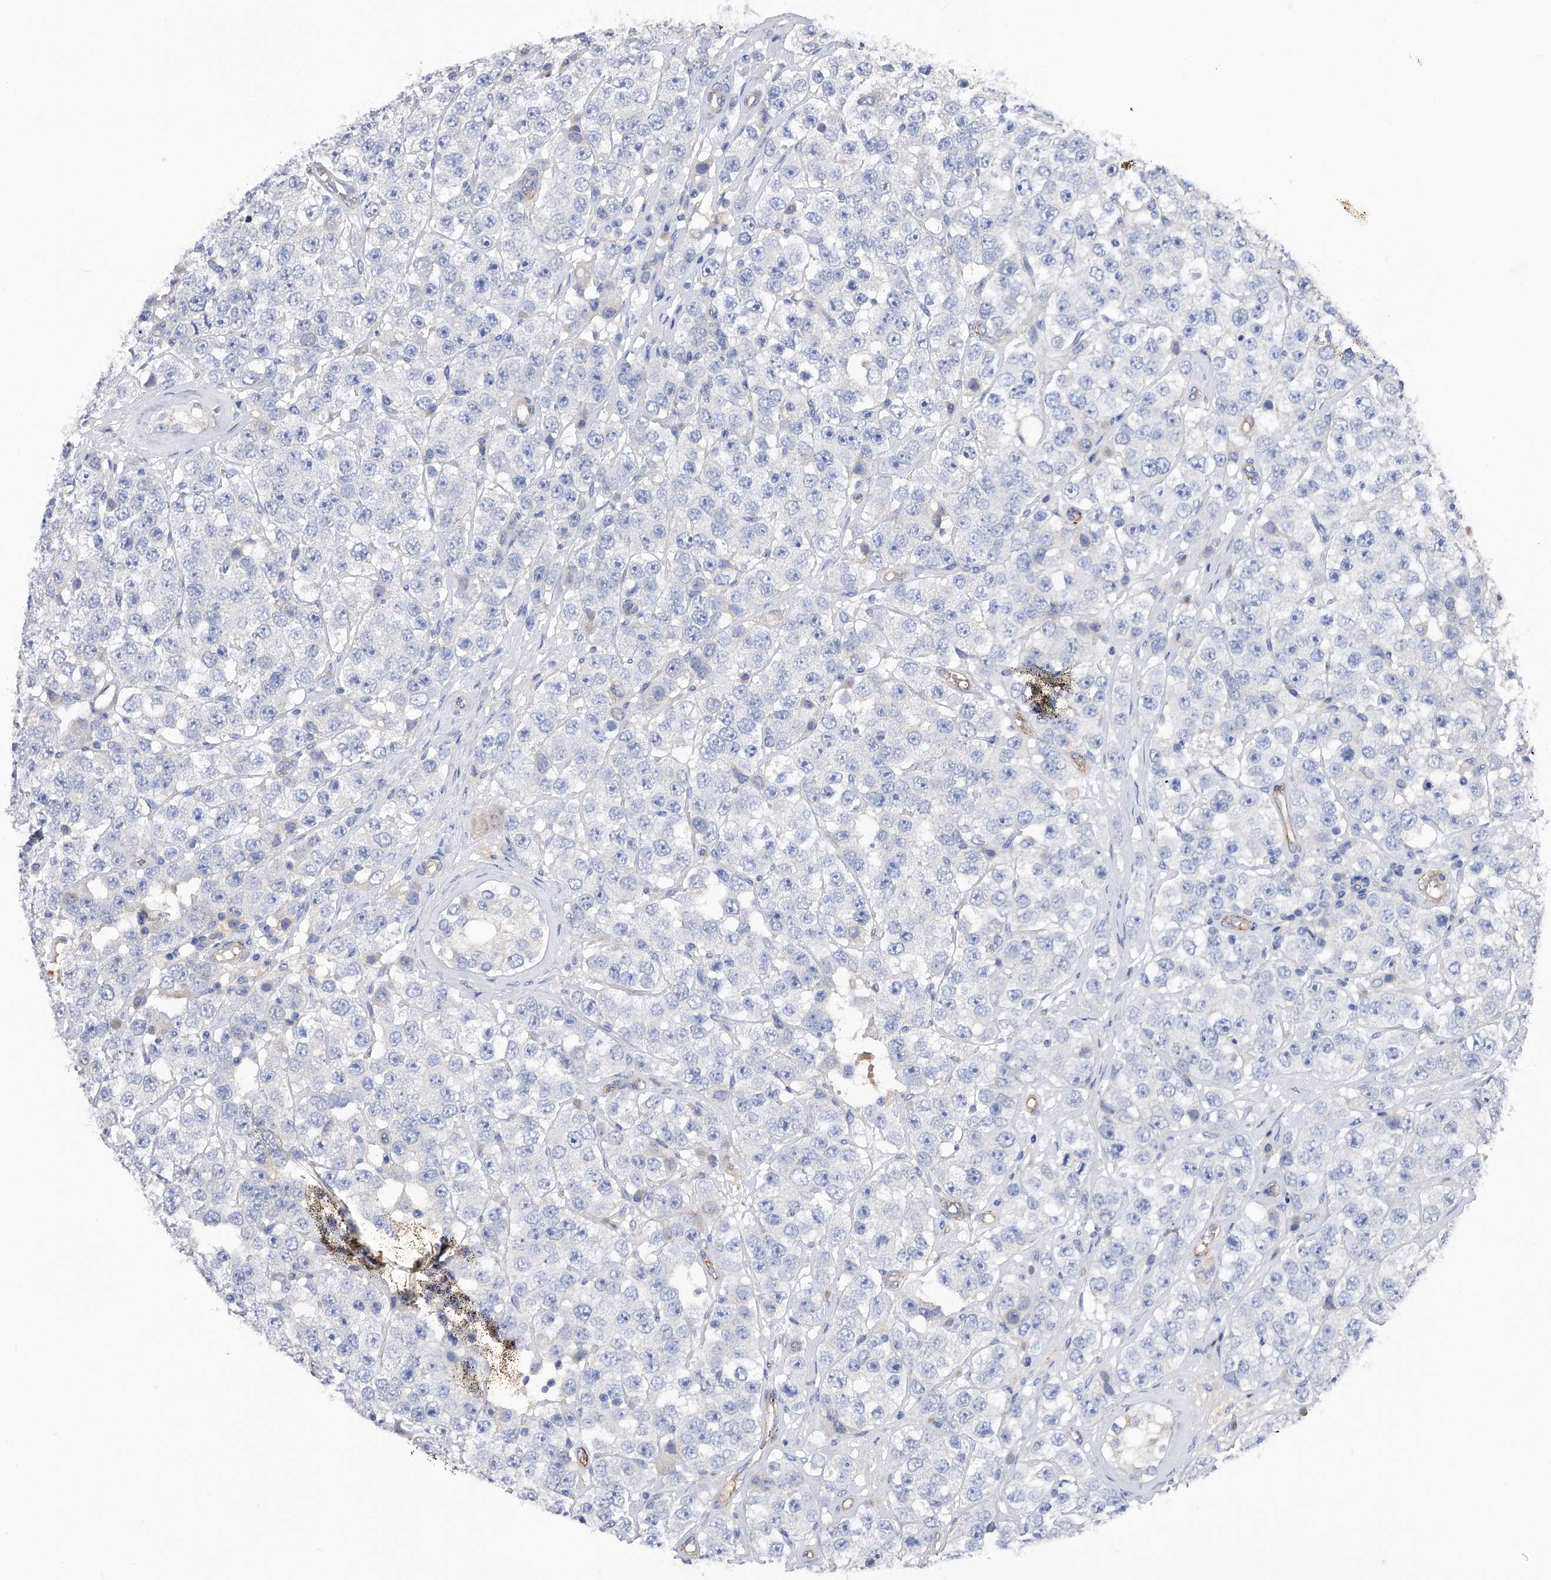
{"staining": {"intensity": "negative", "quantity": "none", "location": "none"}, "tissue": "testis cancer", "cell_type": "Tumor cells", "image_type": "cancer", "snomed": [{"axis": "morphology", "description": "Seminoma, NOS"}, {"axis": "topography", "description": "Testis"}], "caption": "A high-resolution micrograph shows IHC staining of testis cancer, which displays no significant expression in tumor cells. (IHC, brightfield microscopy, high magnification).", "gene": "RWDD2A", "patient": {"sex": "male", "age": 28}}